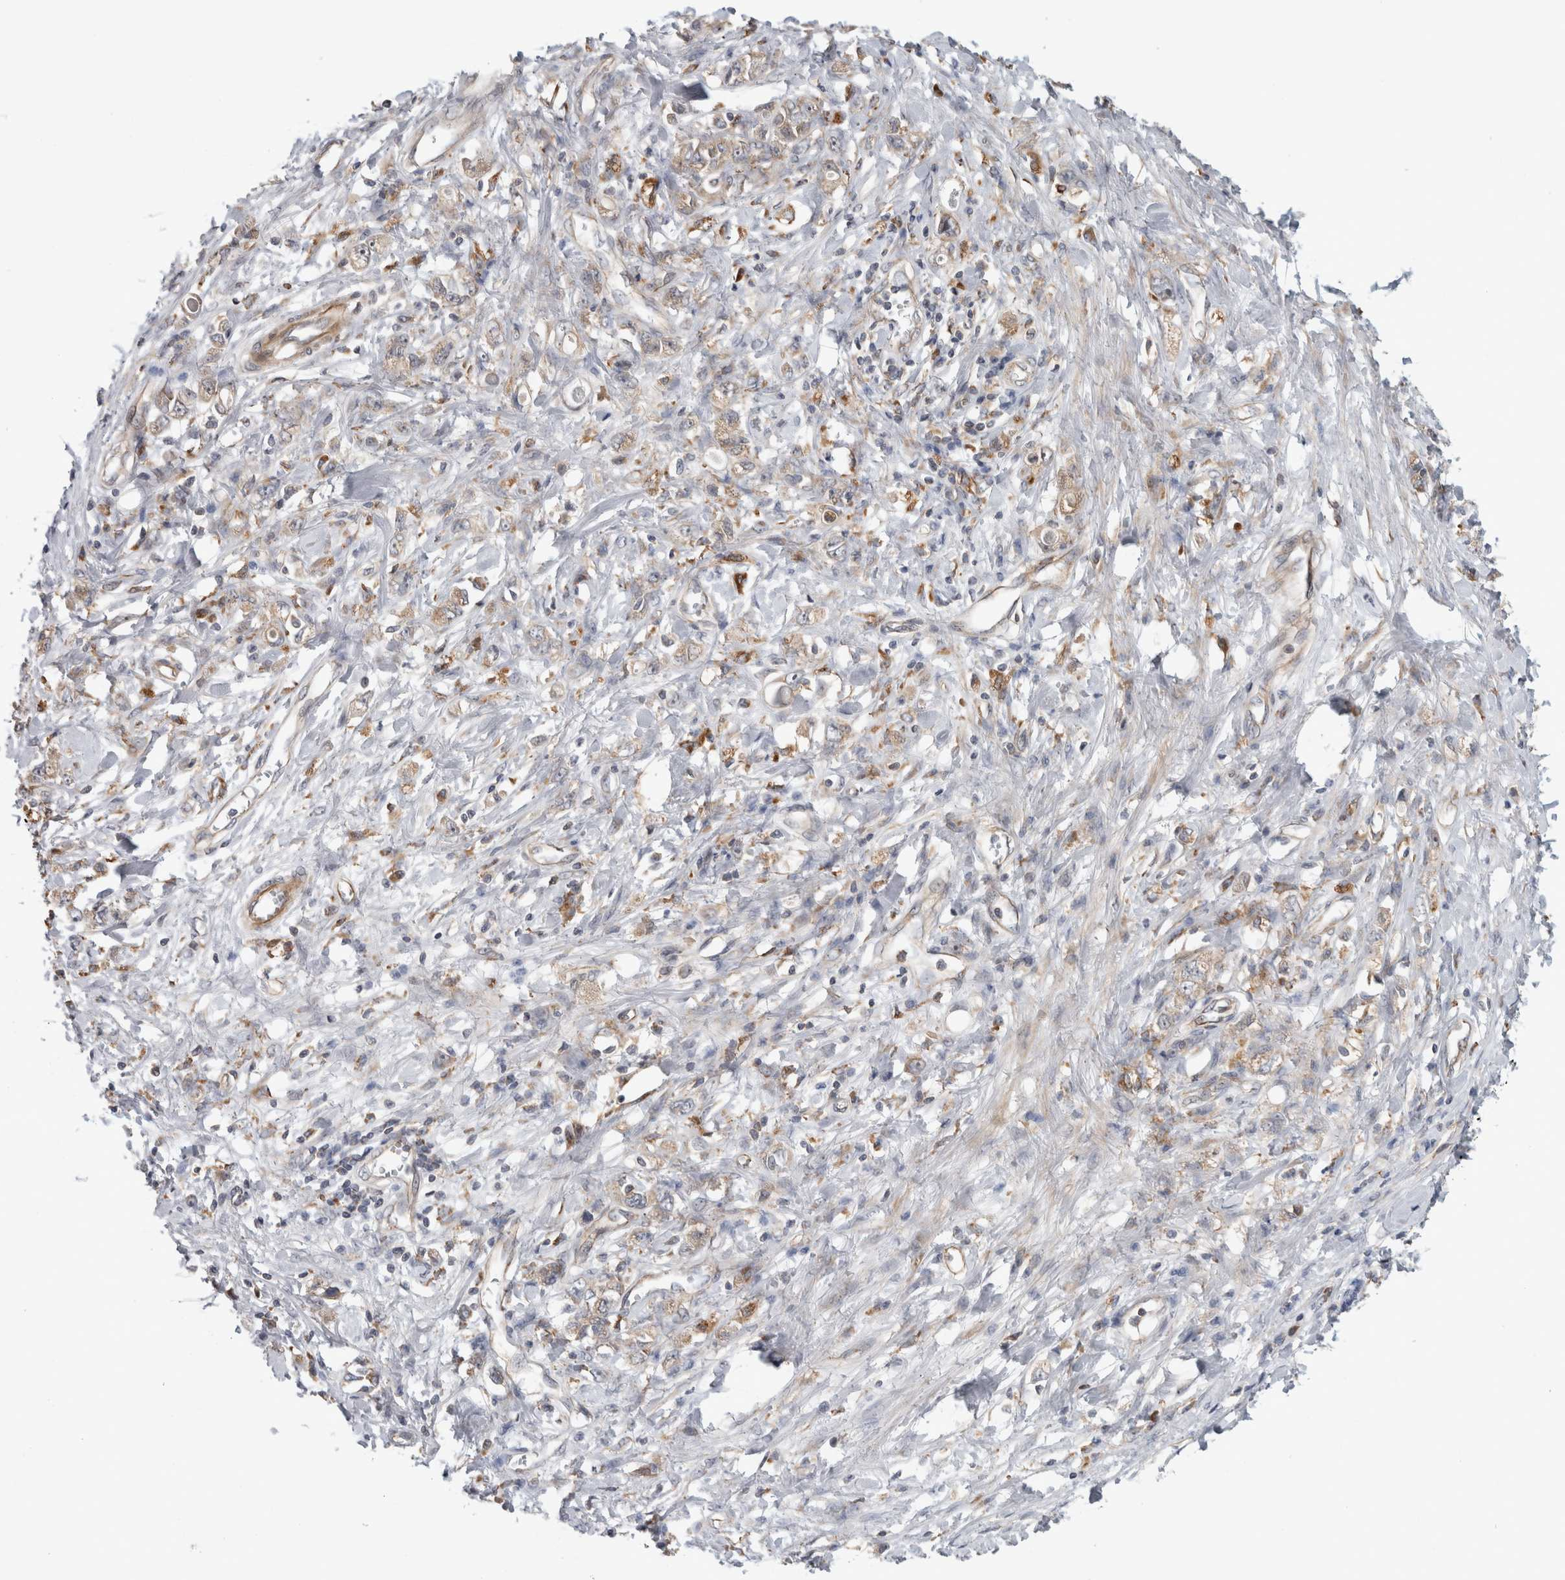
{"staining": {"intensity": "weak", "quantity": ">75%", "location": "cytoplasmic/membranous"}, "tissue": "stomach cancer", "cell_type": "Tumor cells", "image_type": "cancer", "snomed": [{"axis": "morphology", "description": "Adenocarcinoma, NOS"}, {"axis": "topography", "description": "Stomach"}], "caption": "This image displays adenocarcinoma (stomach) stained with IHC to label a protein in brown. The cytoplasmic/membranous of tumor cells show weak positivity for the protein. Nuclei are counter-stained blue.", "gene": "ADGRL3", "patient": {"sex": "female", "age": 76}}